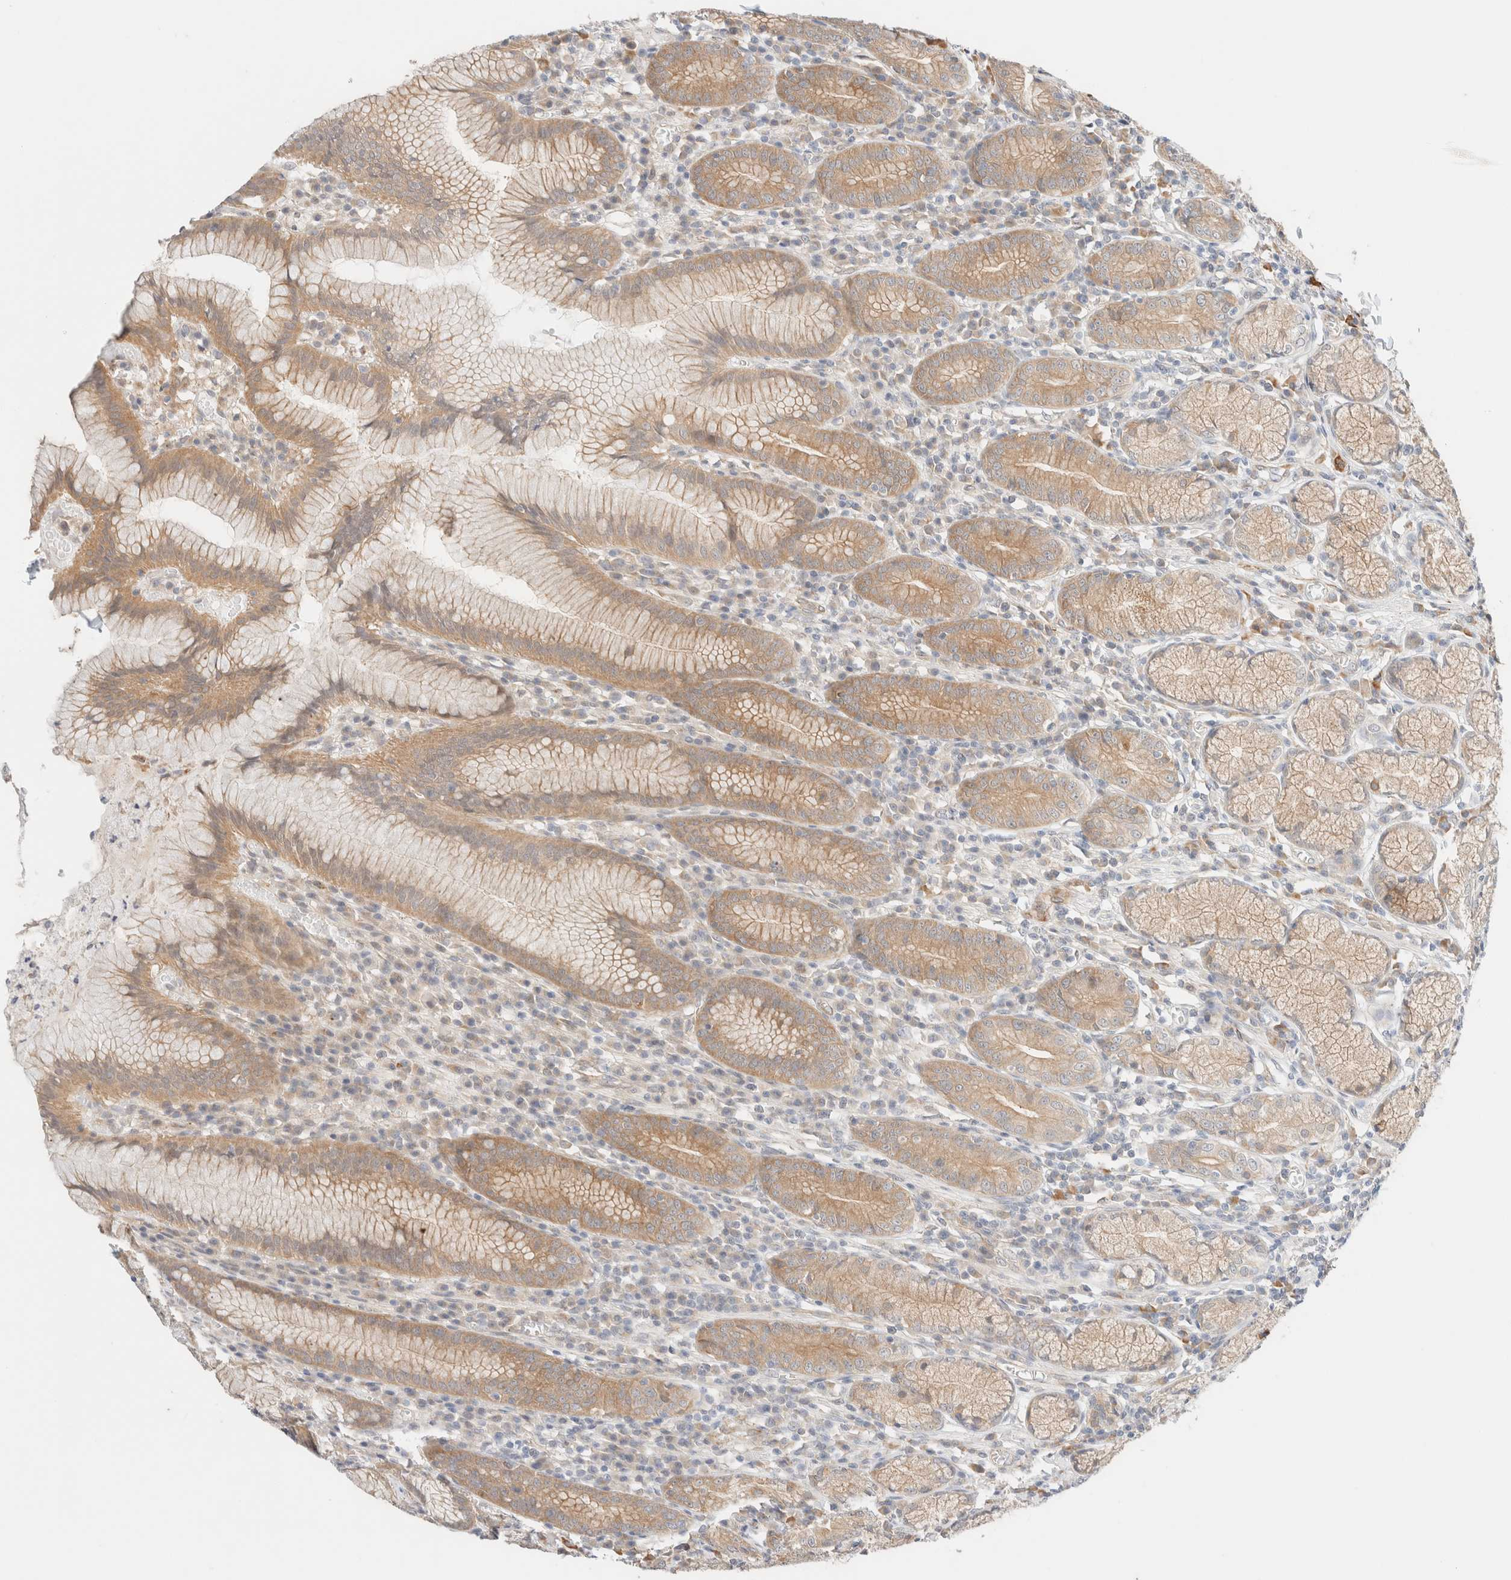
{"staining": {"intensity": "moderate", "quantity": "25%-75%", "location": "cytoplasmic/membranous"}, "tissue": "stomach", "cell_type": "Glandular cells", "image_type": "normal", "snomed": [{"axis": "morphology", "description": "Normal tissue, NOS"}, {"axis": "topography", "description": "Stomach"}], "caption": "An immunohistochemistry (IHC) histopathology image of benign tissue is shown. Protein staining in brown highlights moderate cytoplasmic/membranous positivity in stomach within glandular cells. Using DAB (3,3'-diaminobenzidine) (brown) and hematoxylin (blue) stains, captured at high magnification using brightfield microscopy.", "gene": "UNC13B", "patient": {"sex": "male", "age": 55}}